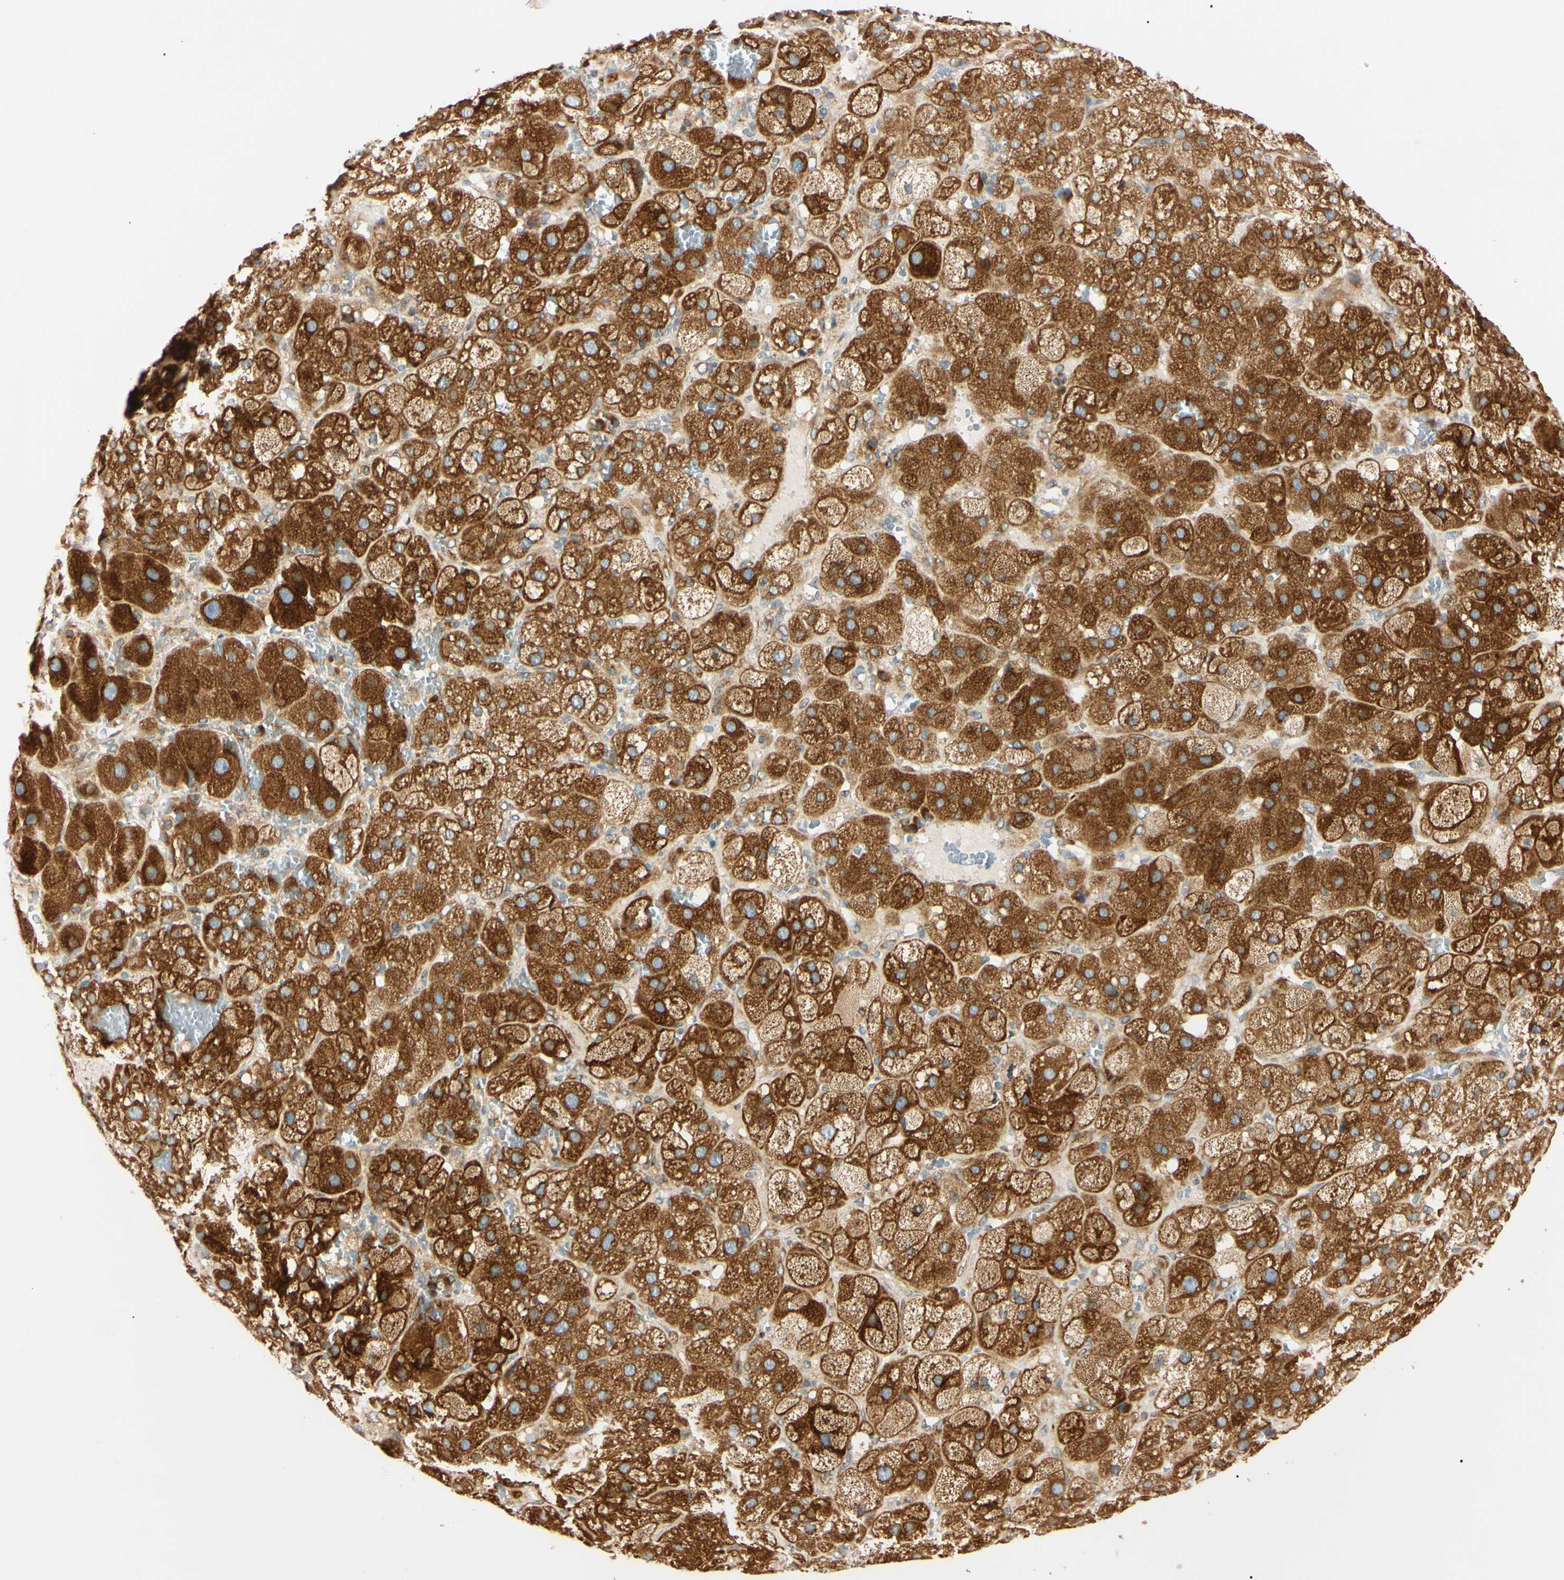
{"staining": {"intensity": "strong", "quantity": ">75%", "location": "cytoplasmic/membranous"}, "tissue": "adrenal gland", "cell_type": "Glandular cells", "image_type": "normal", "snomed": [{"axis": "morphology", "description": "Normal tissue, NOS"}, {"axis": "topography", "description": "Adrenal gland"}], "caption": "This is a photomicrograph of IHC staining of benign adrenal gland, which shows strong positivity in the cytoplasmic/membranous of glandular cells.", "gene": "IER3IP1", "patient": {"sex": "female", "age": 47}}